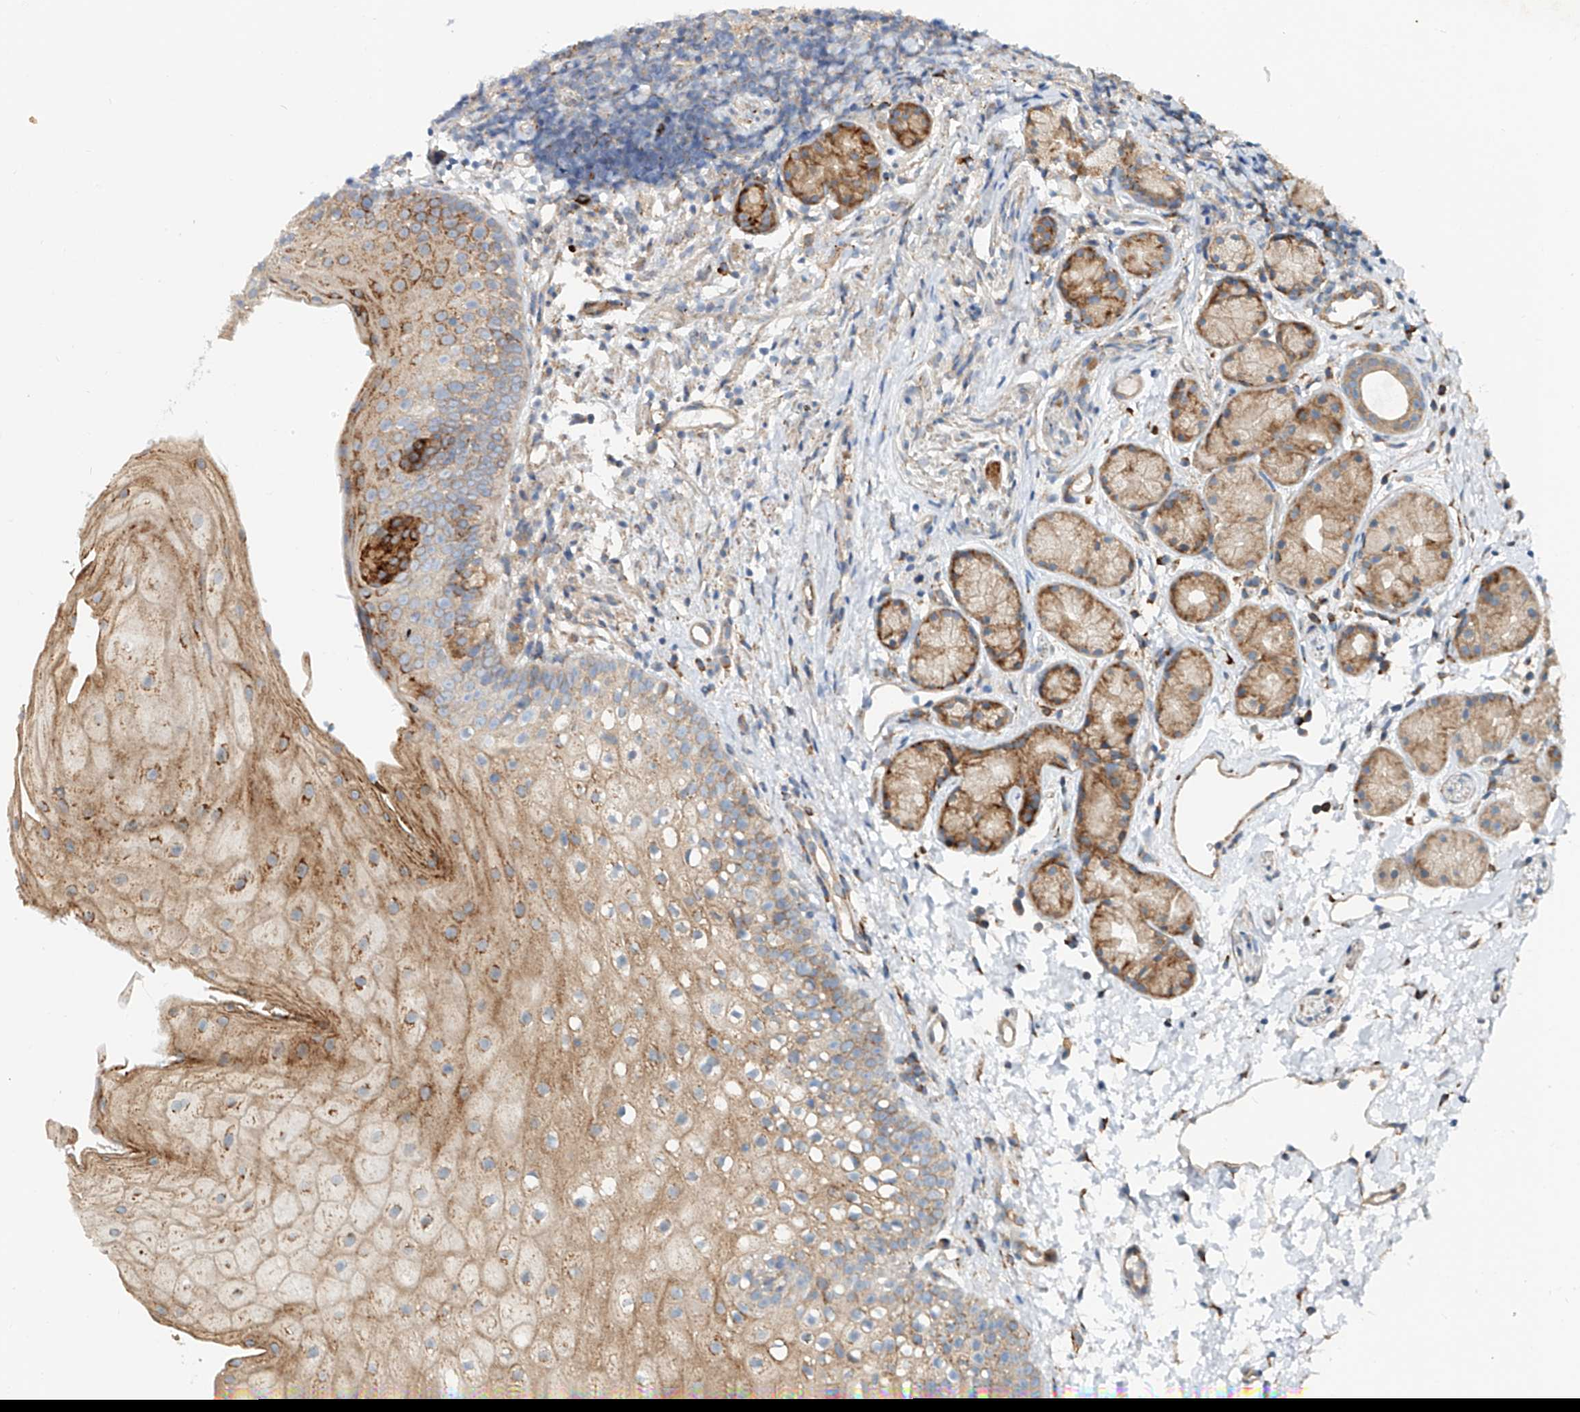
{"staining": {"intensity": "moderate", "quantity": ">75%", "location": "cytoplasmic/membranous"}, "tissue": "oral mucosa", "cell_type": "Squamous epithelial cells", "image_type": "normal", "snomed": [{"axis": "morphology", "description": "Normal tissue, NOS"}, {"axis": "topography", "description": "Oral tissue"}], "caption": "This micrograph demonstrates immunohistochemistry staining of normal oral mucosa, with medium moderate cytoplasmic/membranous staining in approximately >75% of squamous epithelial cells.", "gene": "SNAP29", "patient": {"sex": "male", "age": 28}}